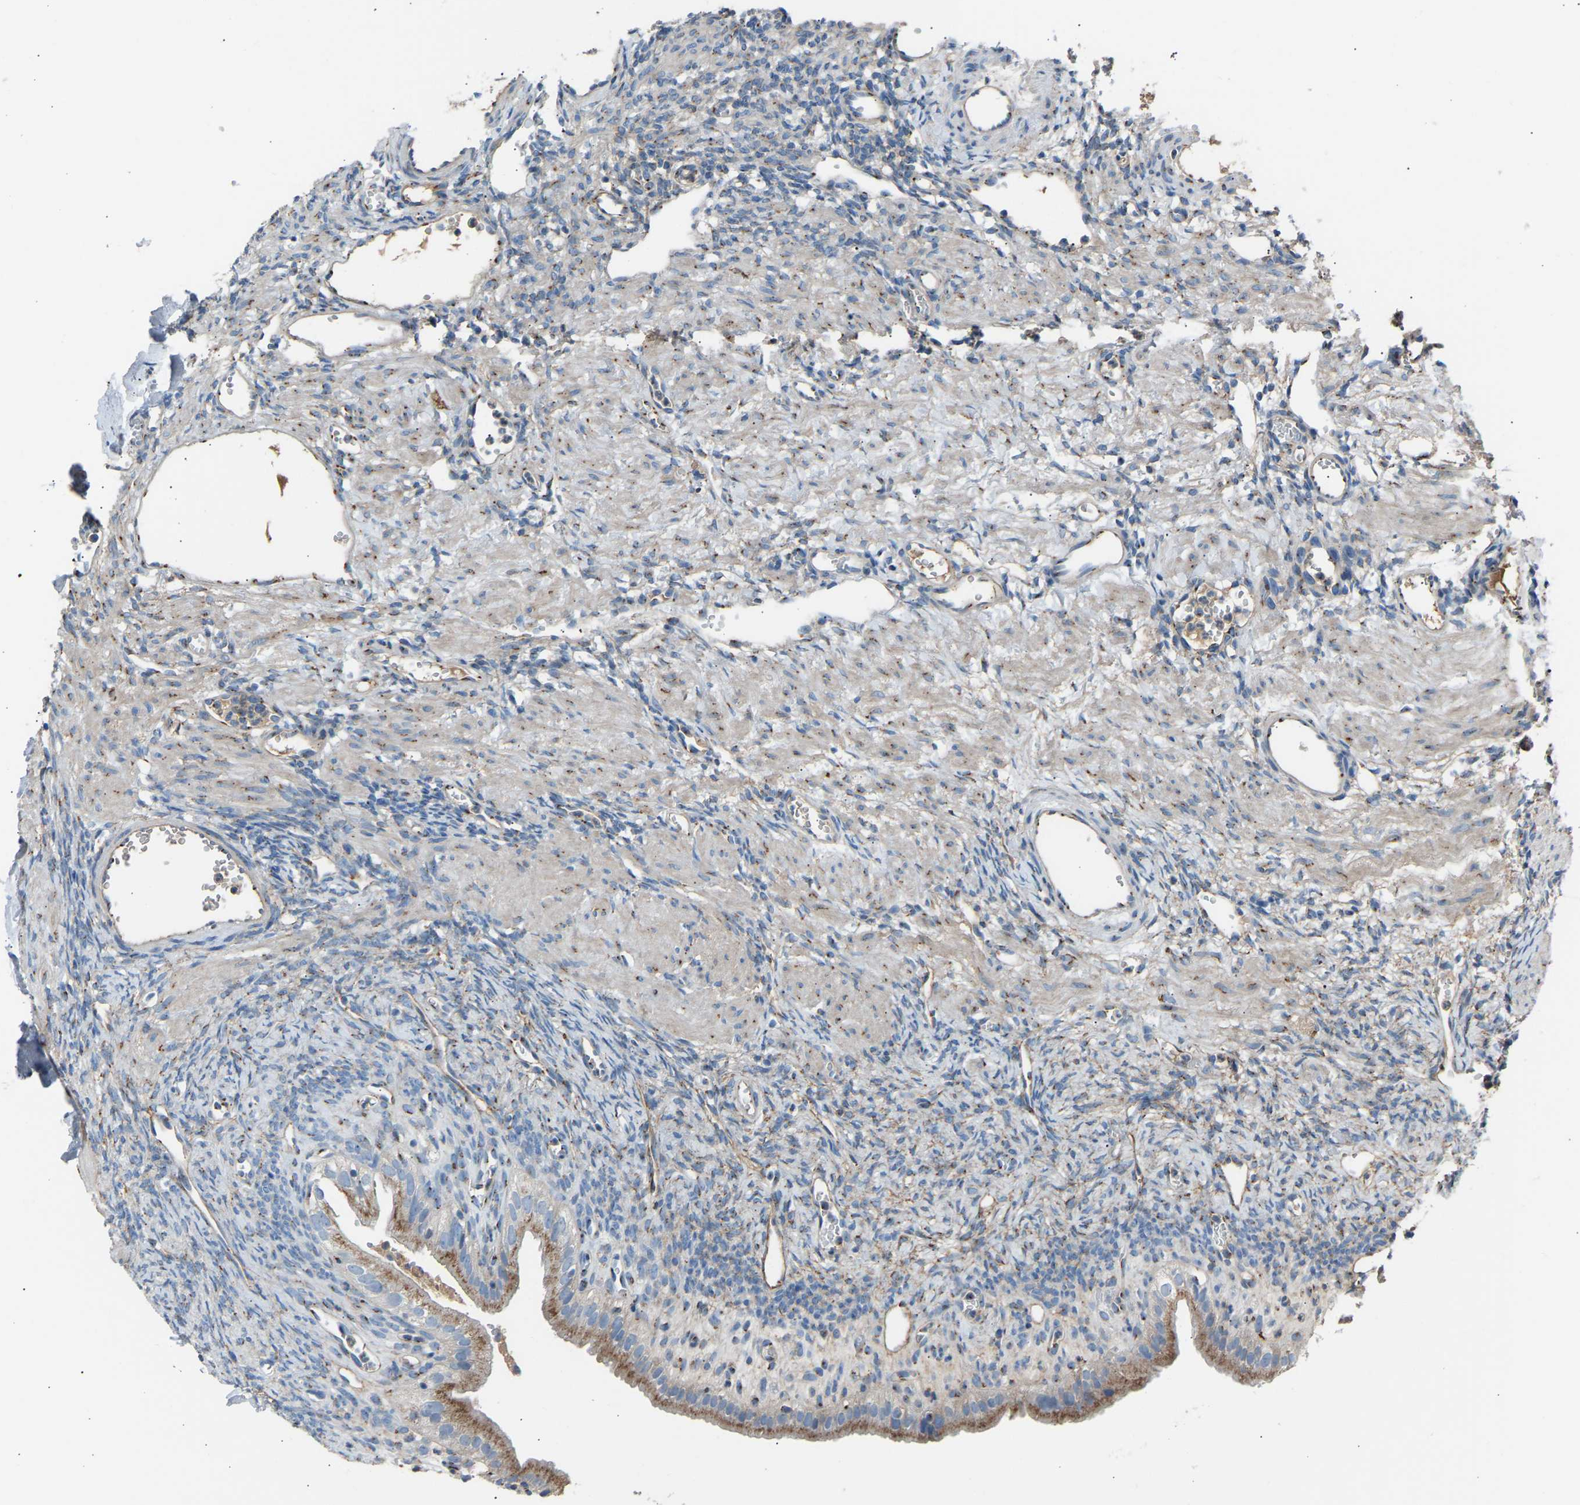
{"staining": {"intensity": "weak", "quantity": ">75%", "location": "cytoplasmic/membranous"}, "tissue": "ovary", "cell_type": "Follicle cells", "image_type": "normal", "snomed": [{"axis": "morphology", "description": "Normal tissue, NOS"}, {"axis": "topography", "description": "Ovary"}], "caption": "Protein positivity by IHC exhibits weak cytoplasmic/membranous staining in approximately >75% of follicle cells in unremarkable ovary.", "gene": "CYREN", "patient": {"sex": "female", "age": 33}}